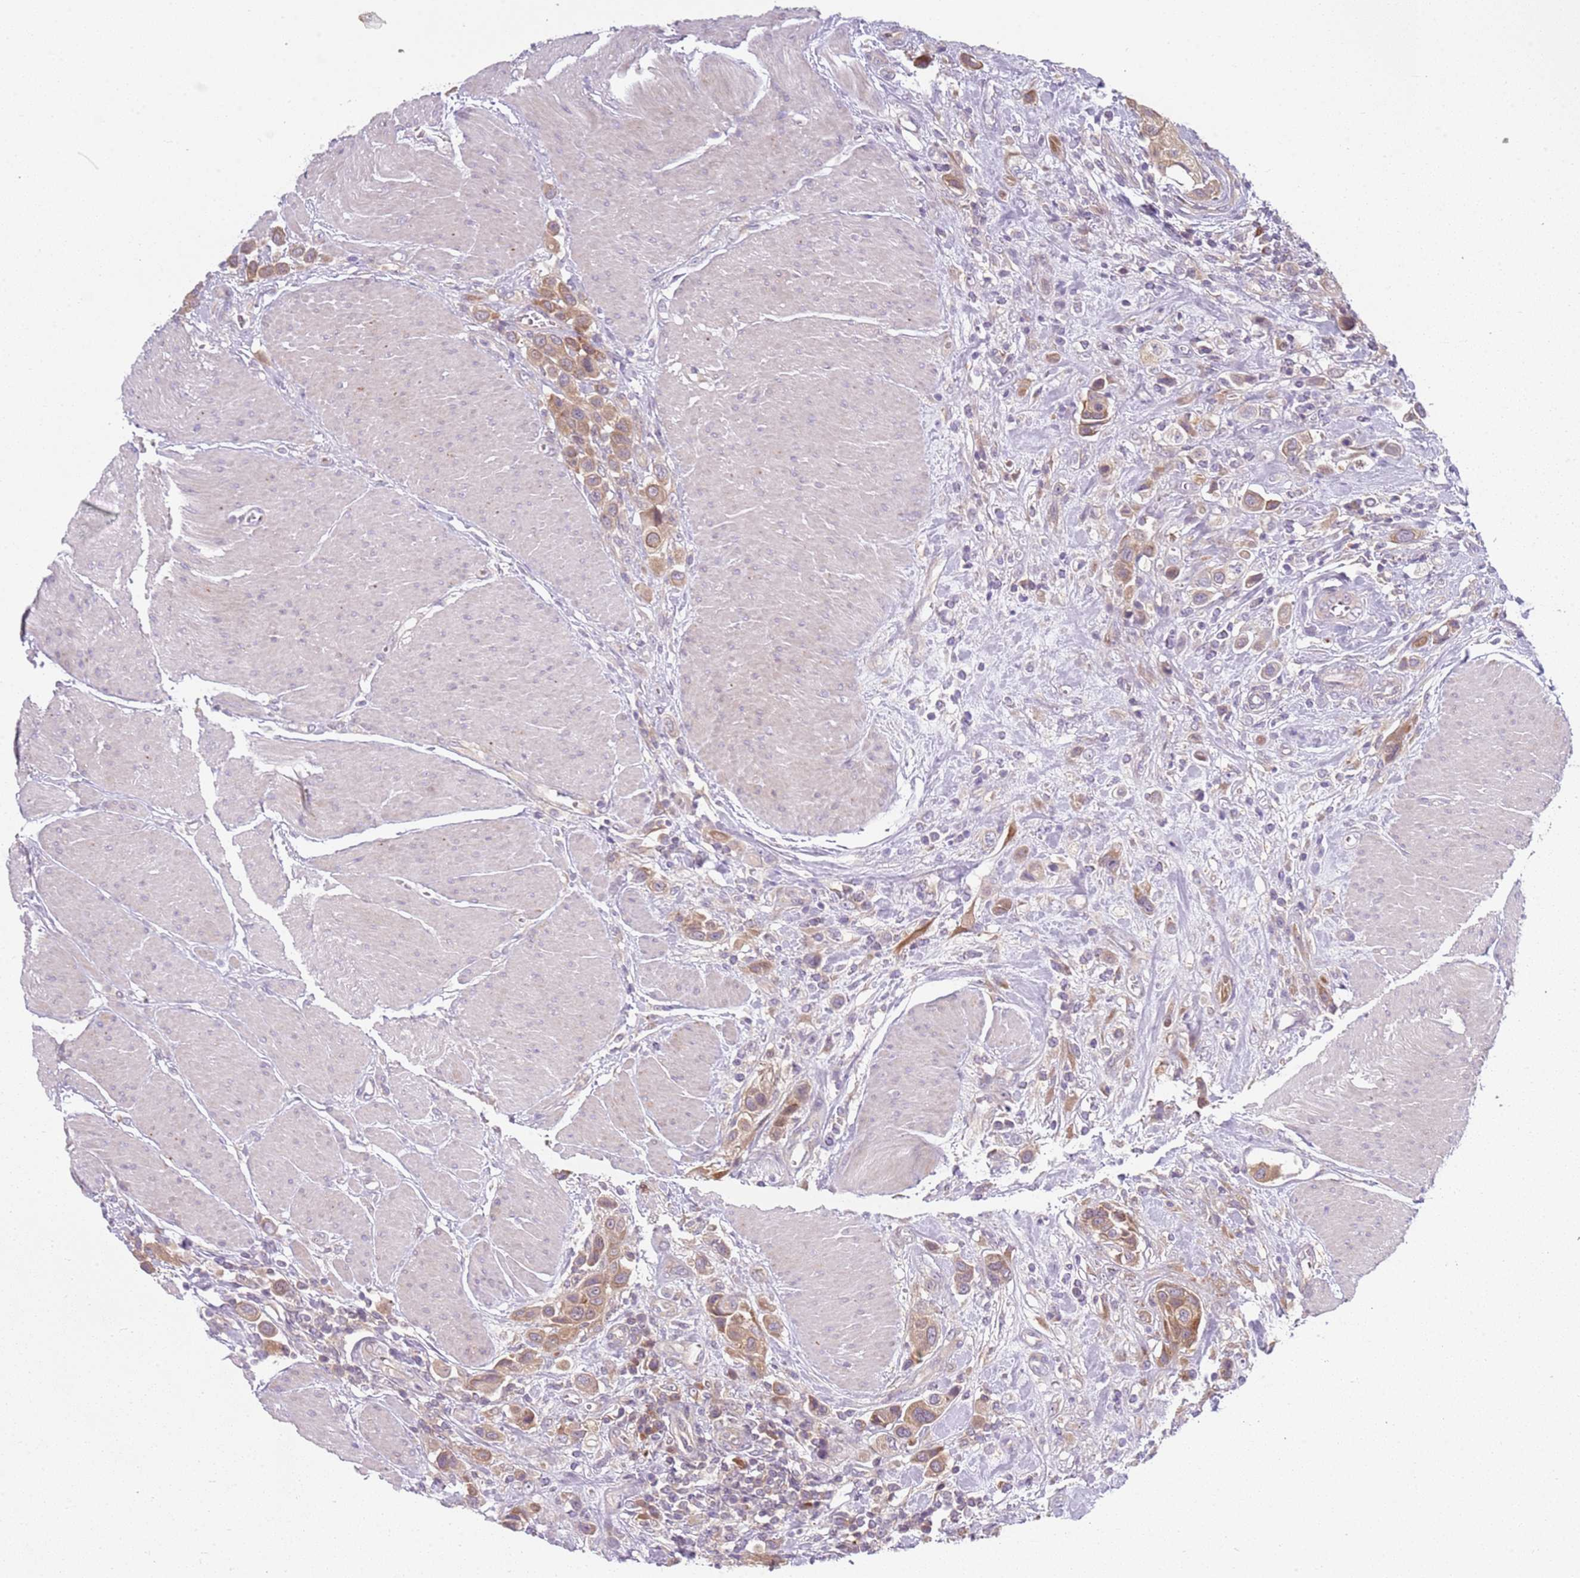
{"staining": {"intensity": "weak", "quantity": ">75%", "location": "cytoplasmic/membranous"}, "tissue": "urothelial cancer", "cell_type": "Tumor cells", "image_type": "cancer", "snomed": [{"axis": "morphology", "description": "Urothelial carcinoma, High grade"}, {"axis": "topography", "description": "Urinary bladder"}], "caption": "IHC photomicrograph of high-grade urothelial carcinoma stained for a protein (brown), which reveals low levels of weak cytoplasmic/membranous positivity in approximately >75% of tumor cells.", "gene": "RPS28", "patient": {"sex": "male", "age": 50}}